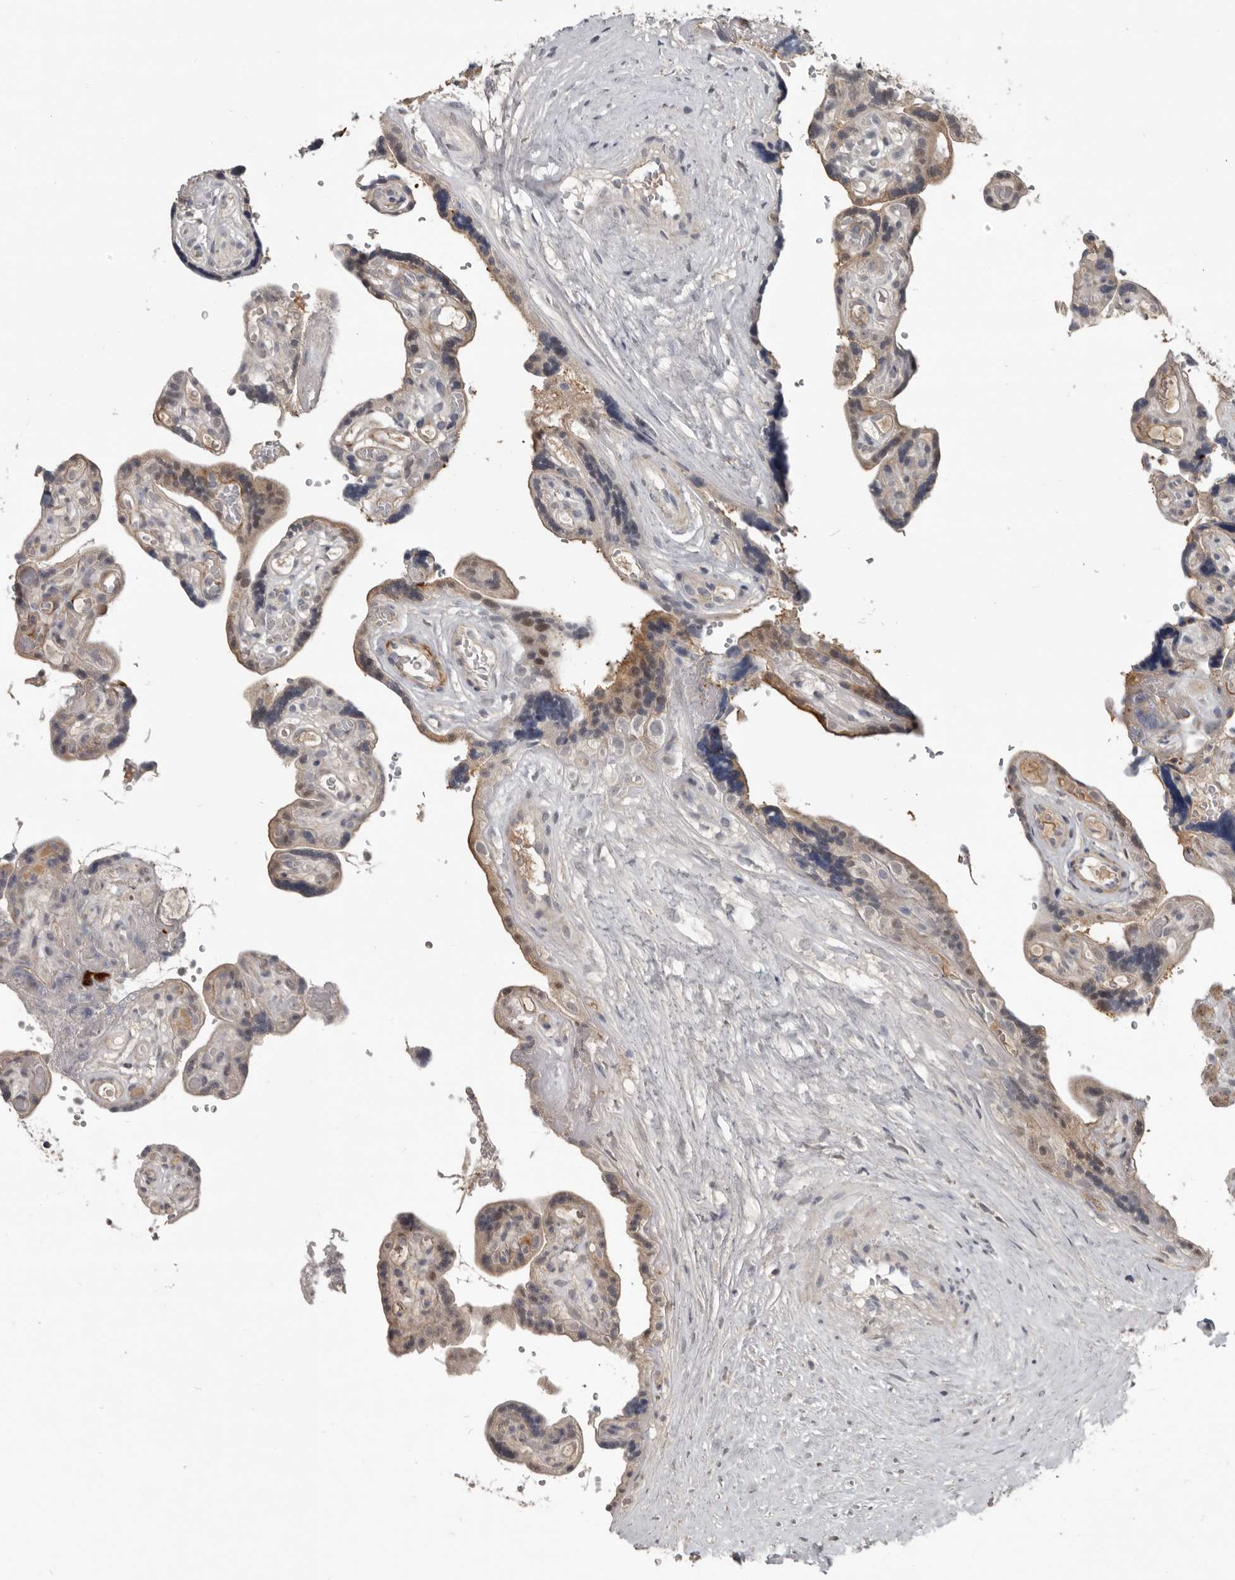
{"staining": {"intensity": "negative", "quantity": "none", "location": "none"}, "tissue": "placenta", "cell_type": "Decidual cells", "image_type": "normal", "snomed": [{"axis": "morphology", "description": "Normal tissue, NOS"}, {"axis": "topography", "description": "Placenta"}], "caption": "There is no significant positivity in decidual cells of placenta. Brightfield microscopy of immunohistochemistry (IHC) stained with DAB (3,3'-diaminobenzidine) (brown) and hematoxylin (blue), captured at high magnification.", "gene": "C1orf216", "patient": {"sex": "female", "age": 30}}